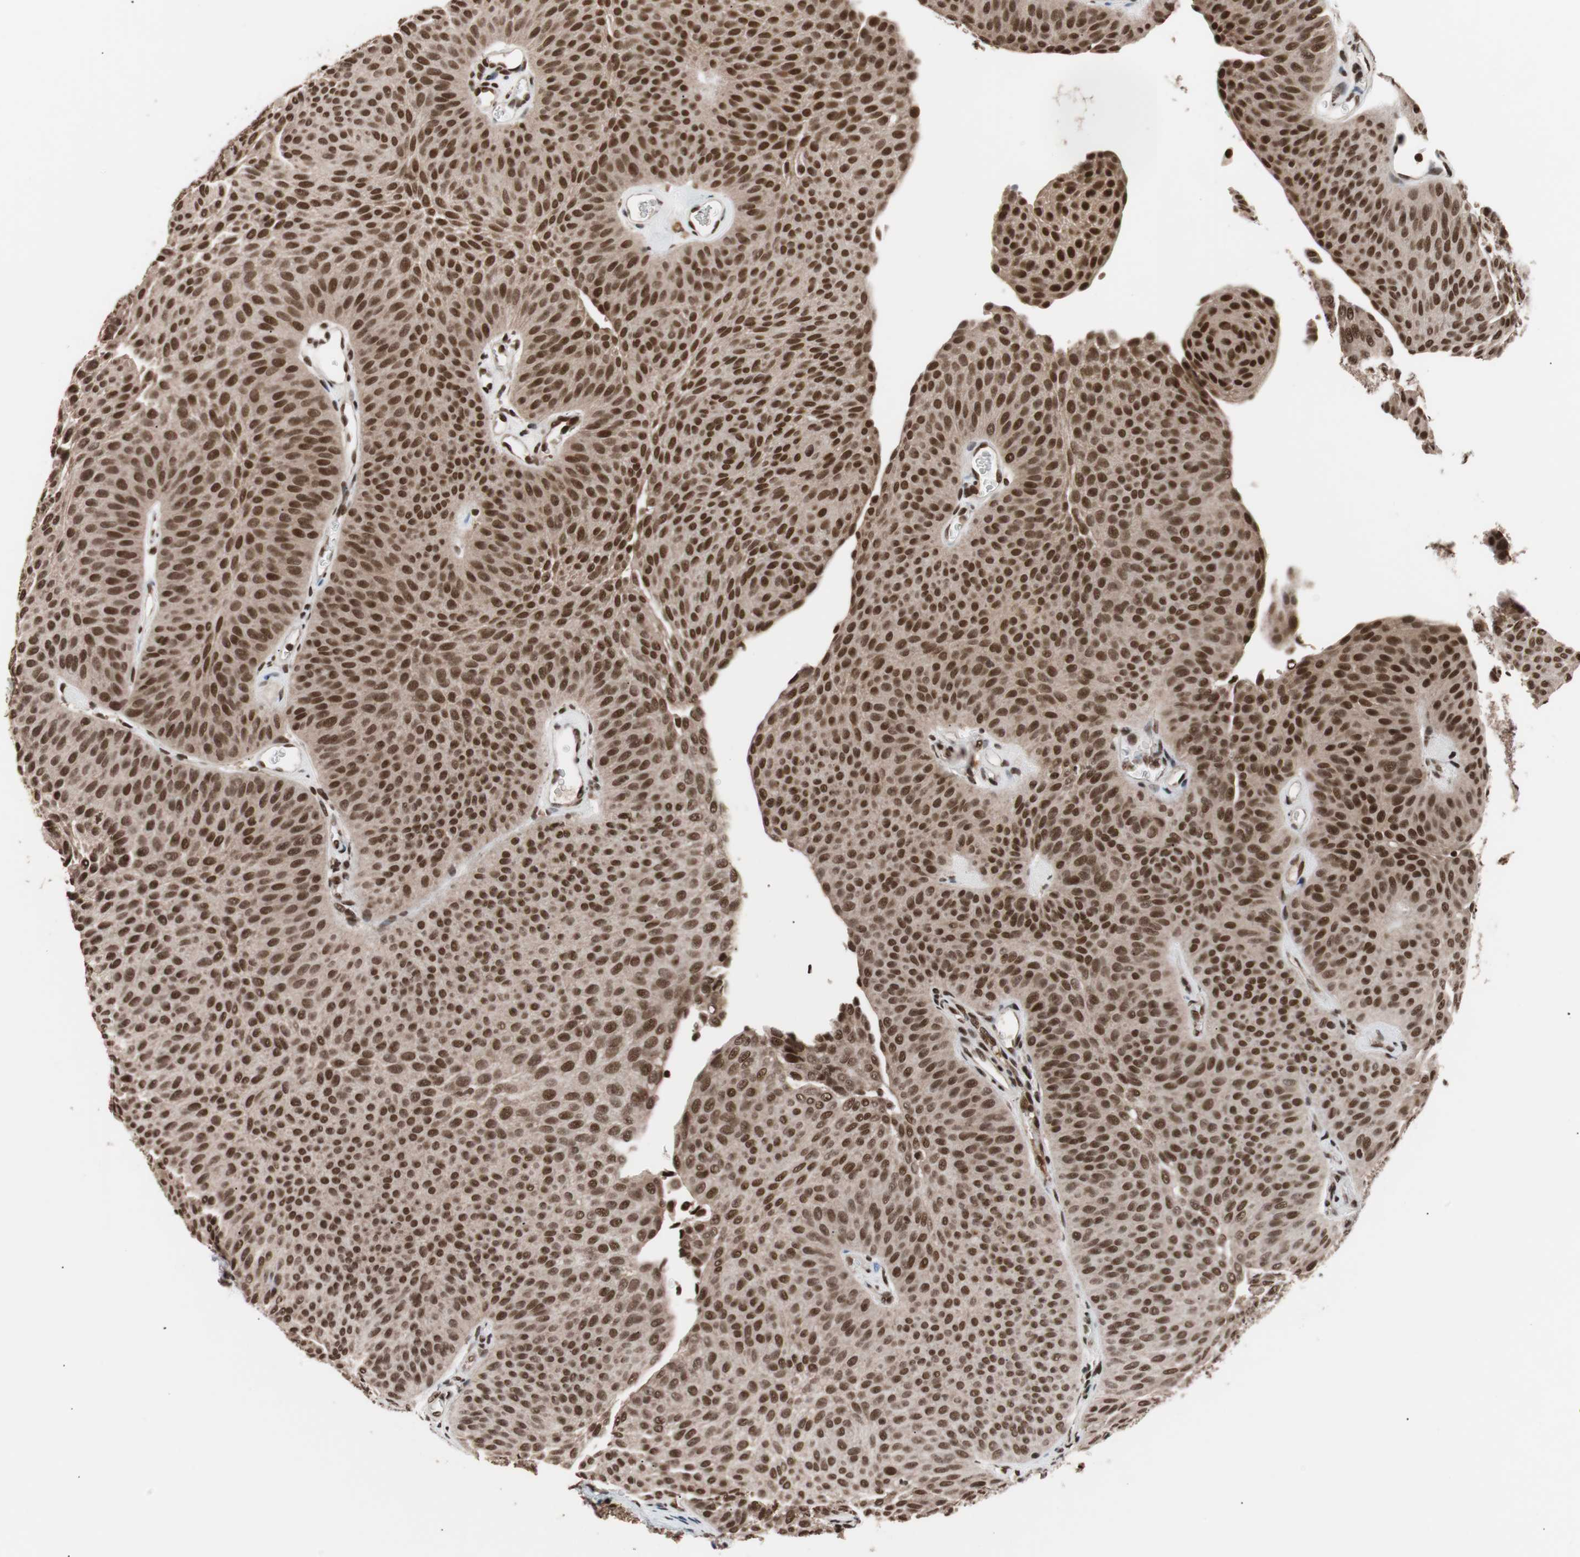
{"staining": {"intensity": "strong", "quantity": ">75%", "location": "nuclear"}, "tissue": "urothelial cancer", "cell_type": "Tumor cells", "image_type": "cancer", "snomed": [{"axis": "morphology", "description": "Urothelial carcinoma, Low grade"}, {"axis": "topography", "description": "Urinary bladder"}], "caption": "Immunohistochemistry (DAB) staining of urothelial cancer demonstrates strong nuclear protein positivity in about >75% of tumor cells.", "gene": "CHAMP1", "patient": {"sex": "female", "age": 60}}